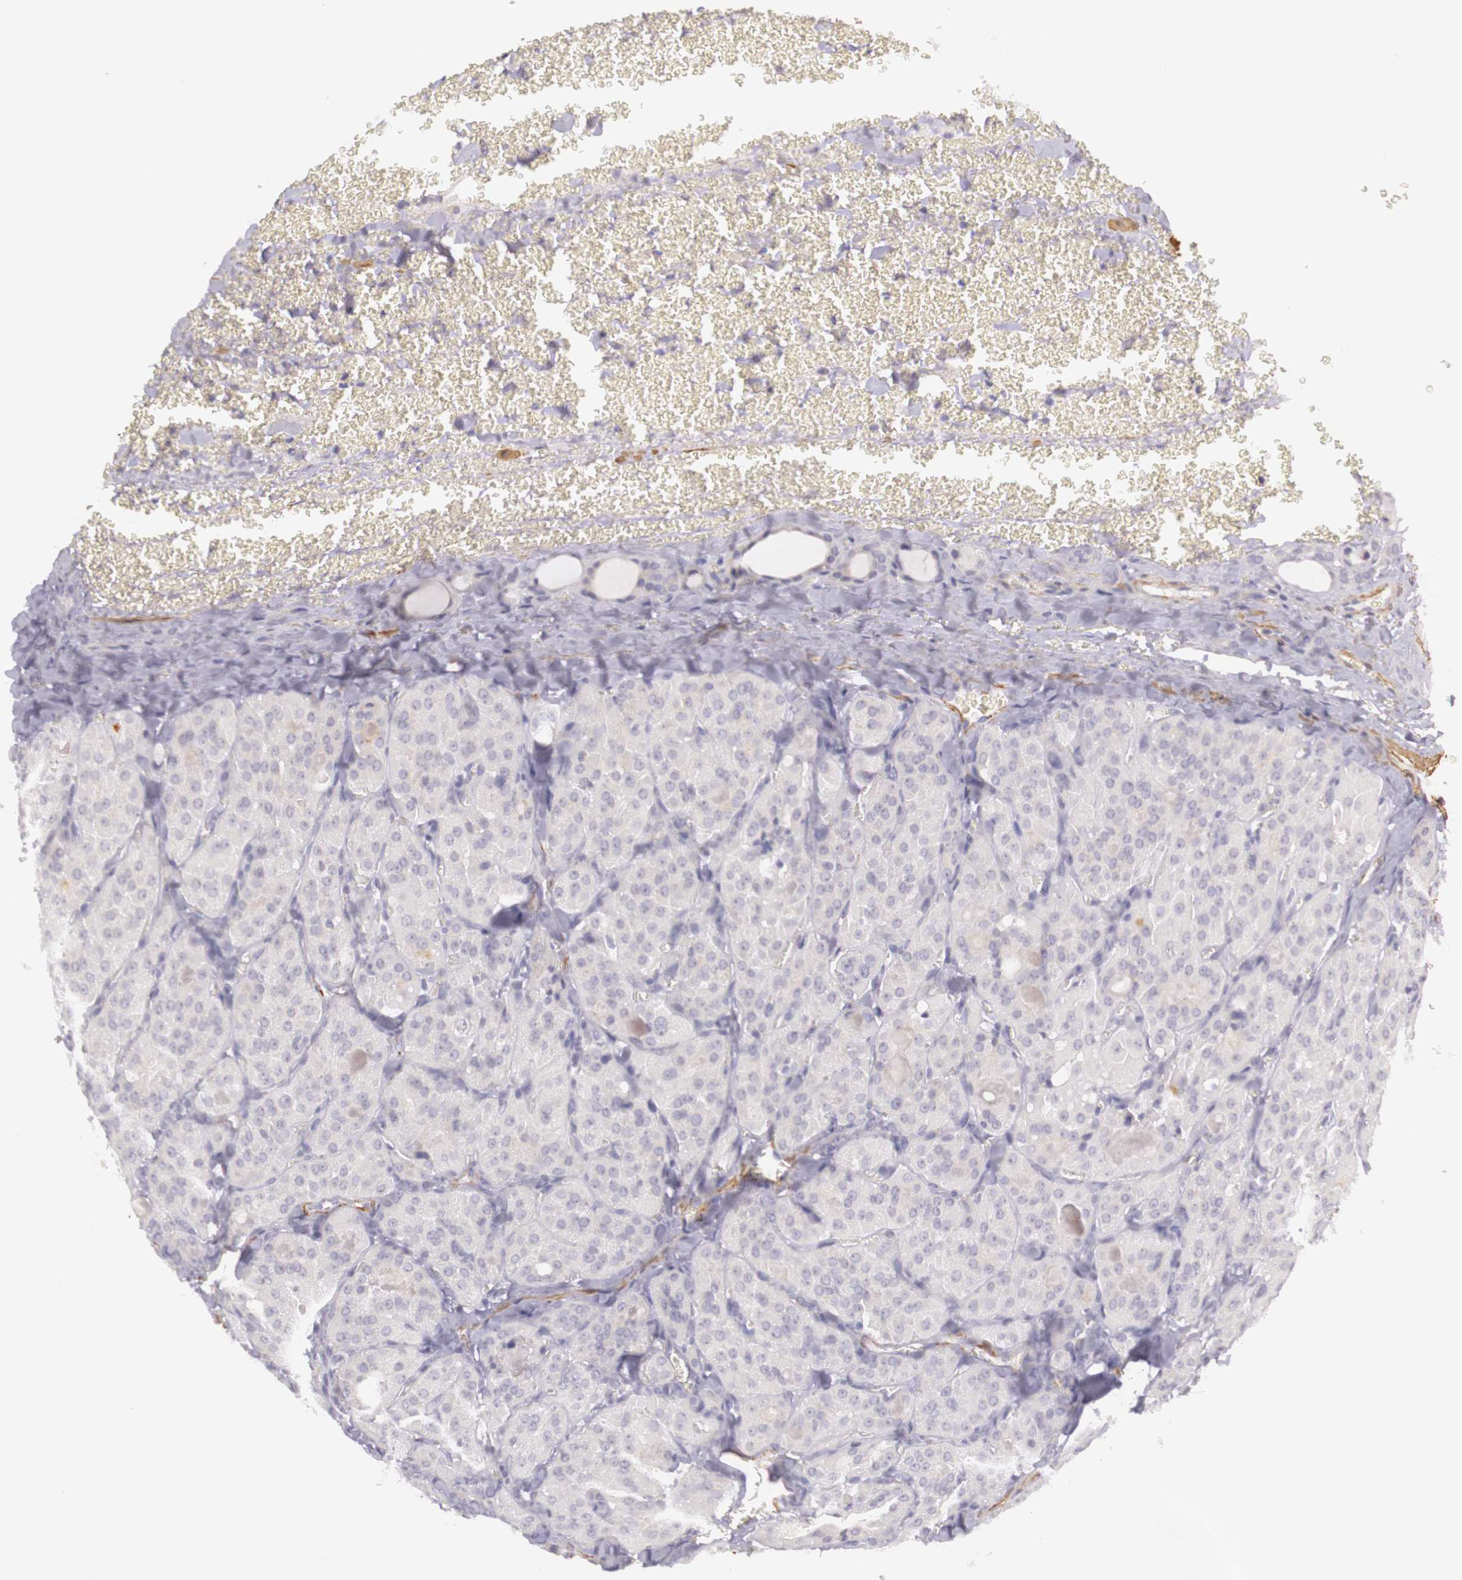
{"staining": {"intensity": "negative", "quantity": "none", "location": "none"}, "tissue": "thyroid cancer", "cell_type": "Tumor cells", "image_type": "cancer", "snomed": [{"axis": "morphology", "description": "Carcinoma, NOS"}, {"axis": "topography", "description": "Thyroid gland"}], "caption": "The photomicrograph reveals no significant expression in tumor cells of carcinoma (thyroid).", "gene": "CNTN2", "patient": {"sex": "male", "age": 76}}